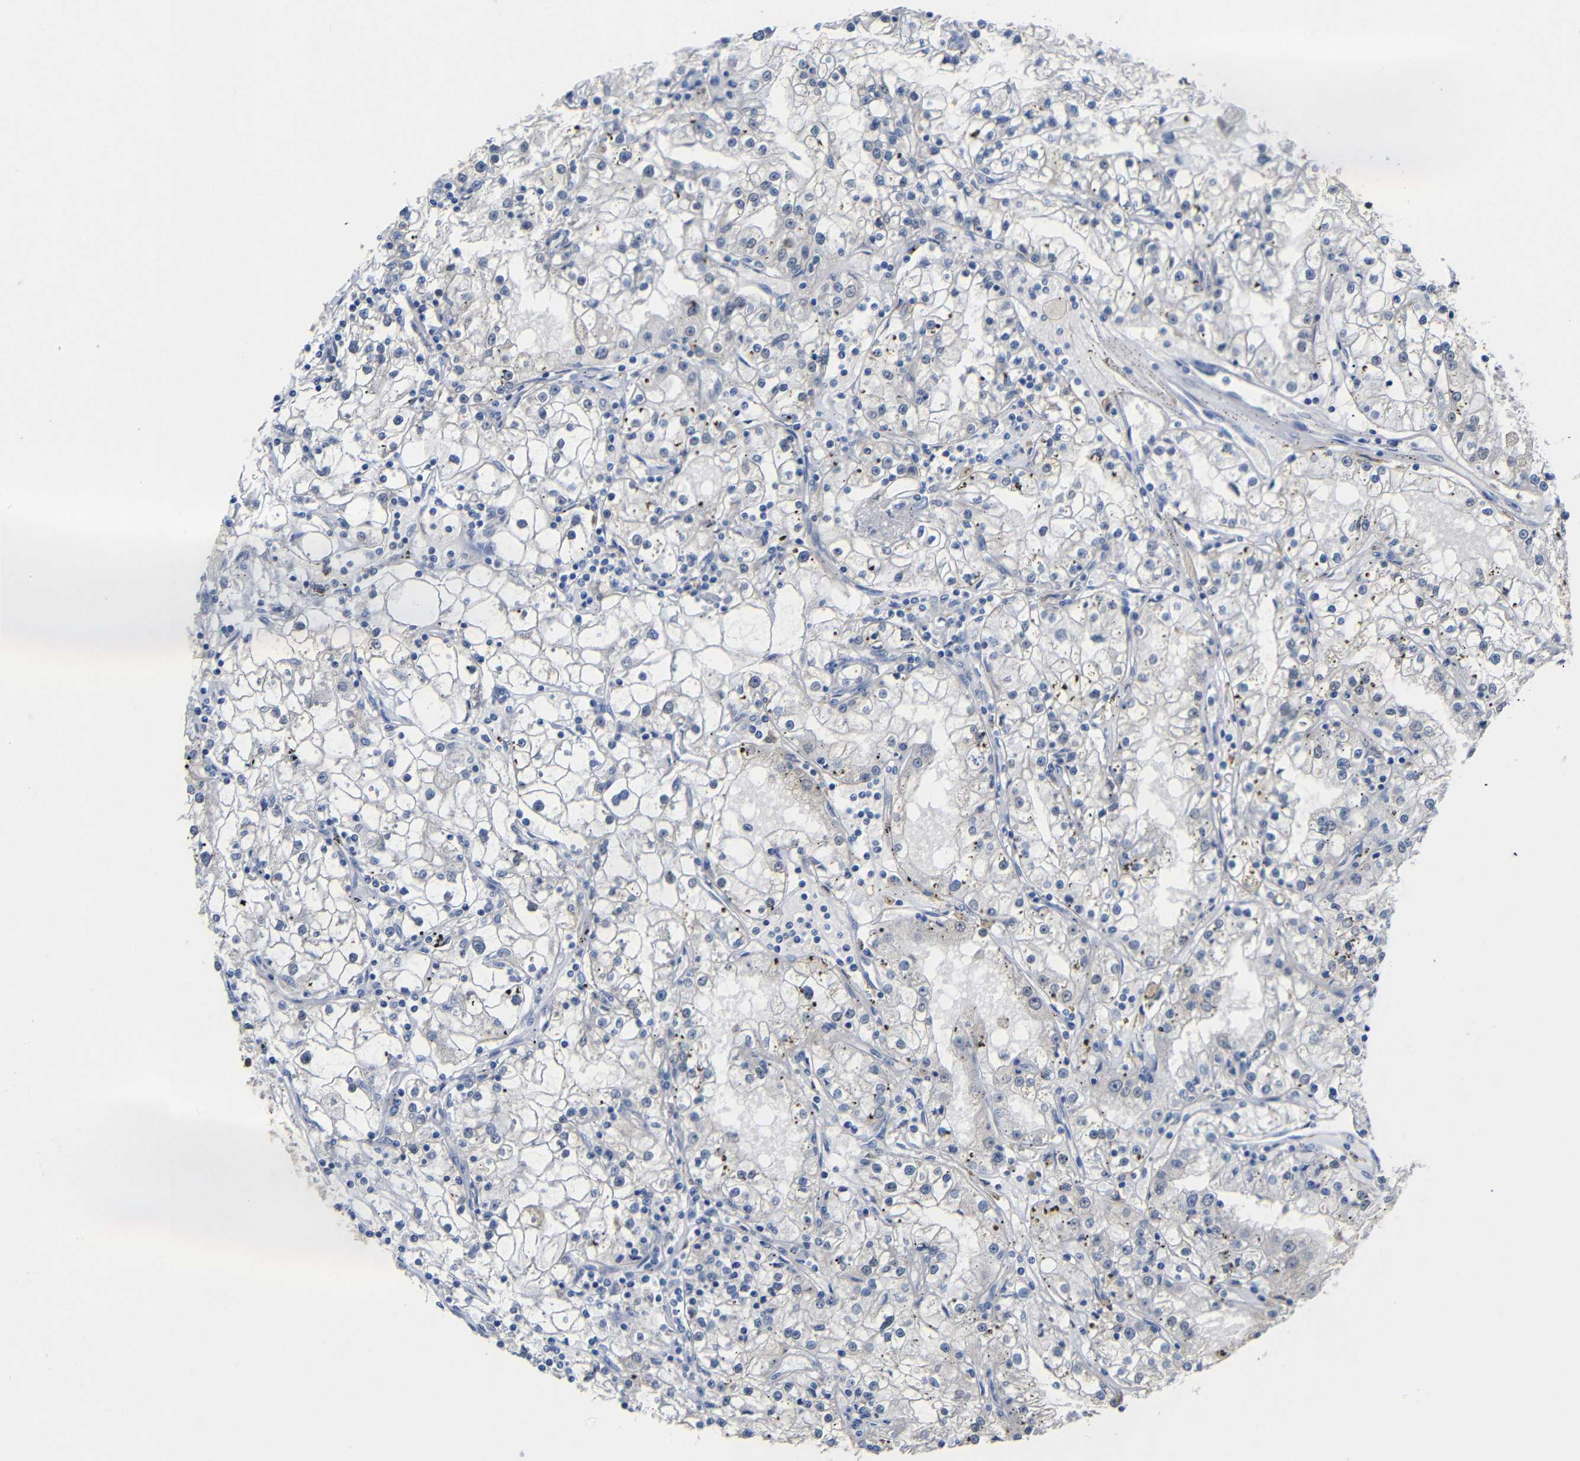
{"staining": {"intensity": "negative", "quantity": "none", "location": "none"}, "tissue": "renal cancer", "cell_type": "Tumor cells", "image_type": "cancer", "snomed": [{"axis": "morphology", "description": "Adenocarcinoma, NOS"}, {"axis": "topography", "description": "Kidney"}], "caption": "IHC histopathology image of renal adenocarcinoma stained for a protein (brown), which exhibits no staining in tumor cells. (Stains: DAB (3,3'-diaminobenzidine) IHC with hematoxylin counter stain, Microscopy: brightfield microscopy at high magnification).", "gene": "HNF1A", "patient": {"sex": "male", "age": 56}}